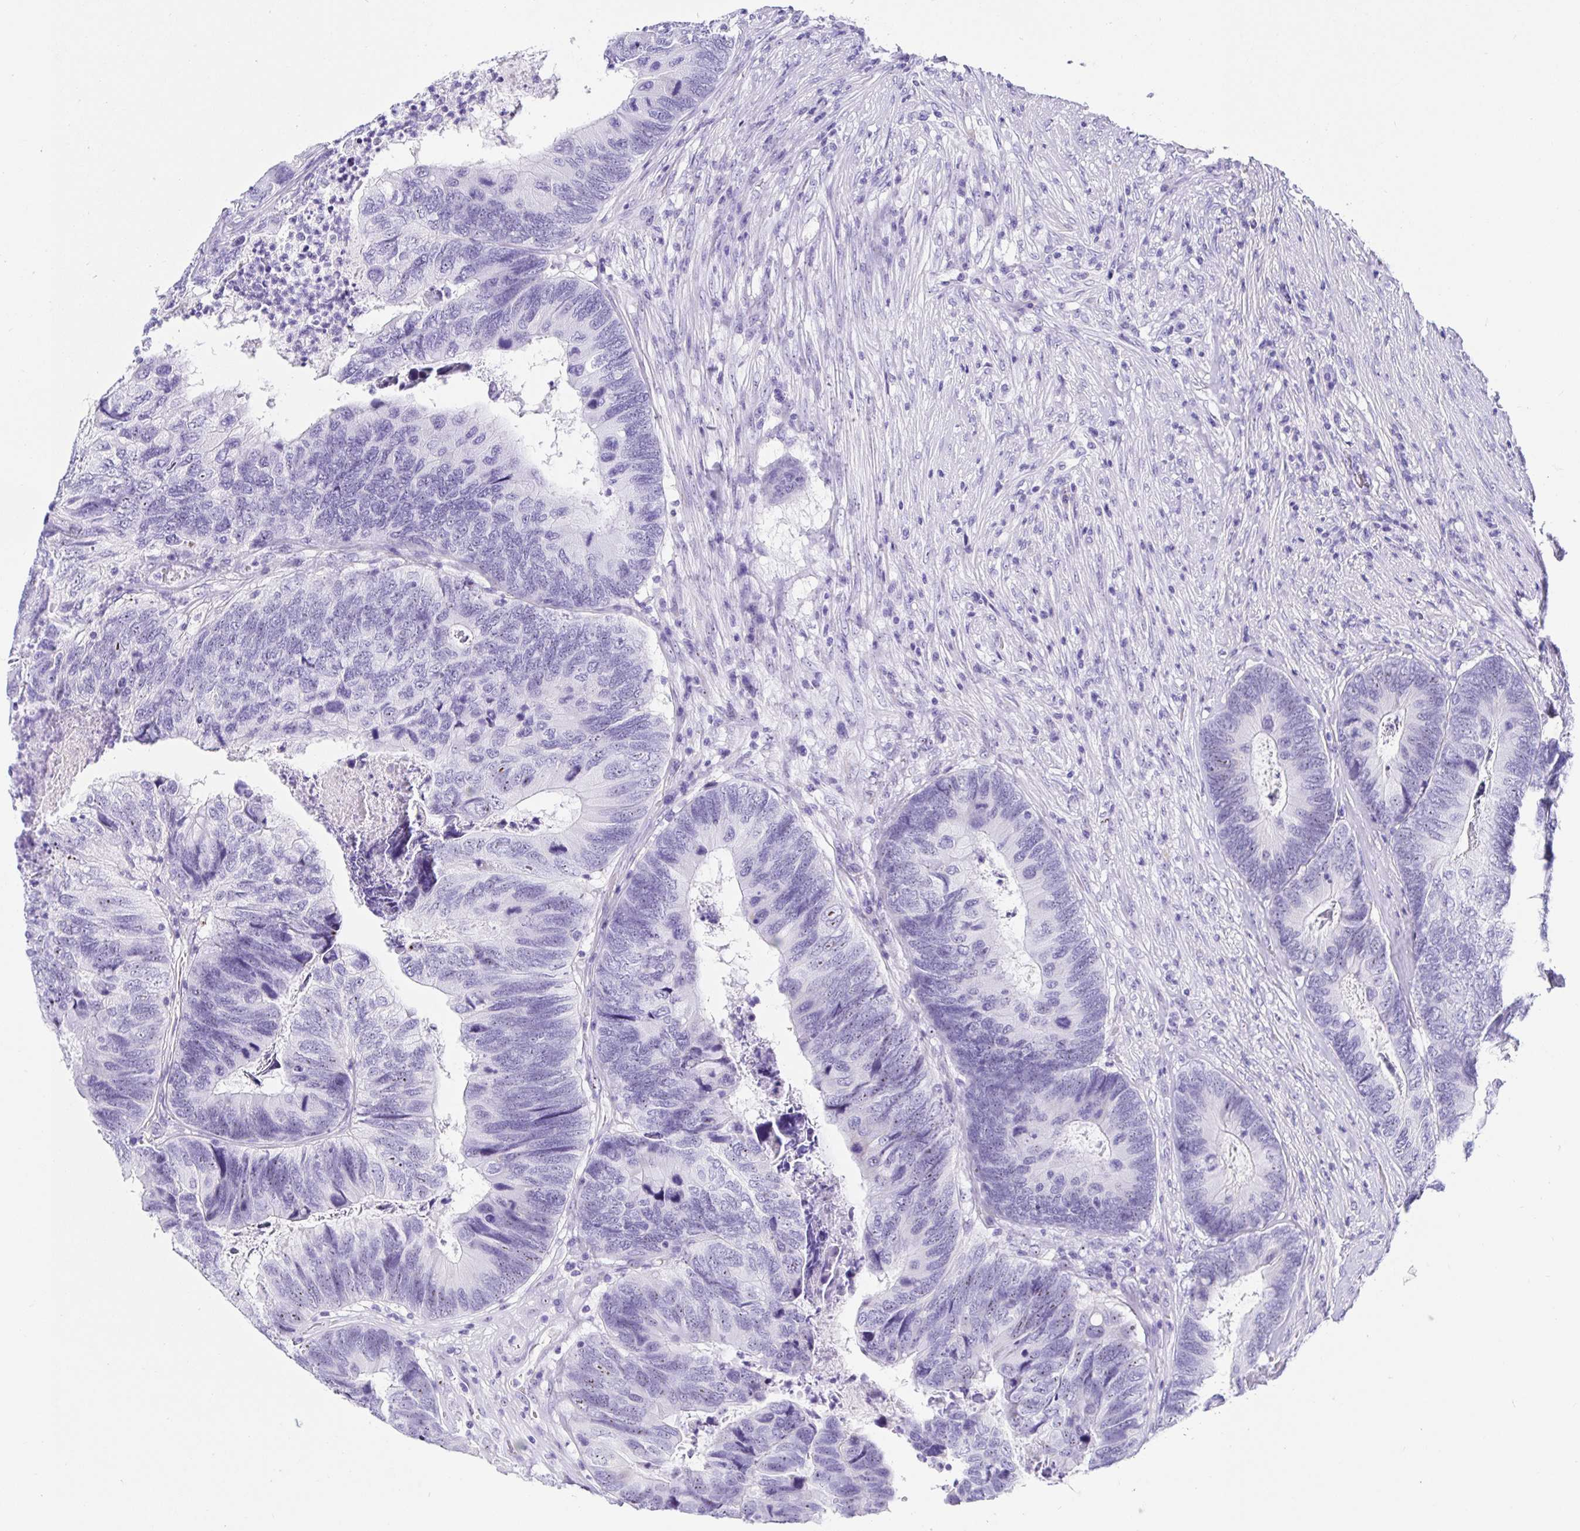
{"staining": {"intensity": "negative", "quantity": "none", "location": "none"}, "tissue": "colorectal cancer", "cell_type": "Tumor cells", "image_type": "cancer", "snomed": [{"axis": "morphology", "description": "Adenocarcinoma, NOS"}, {"axis": "topography", "description": "Colon"}], "caption": "IHC histopathology image of colorectal cancer (adenocarcinoma) stained for a protein (brown), which reveals no positivity in tumor cells.", "gene": "PRAMEF19", "patient": {"sex": "female", "age": 67}}